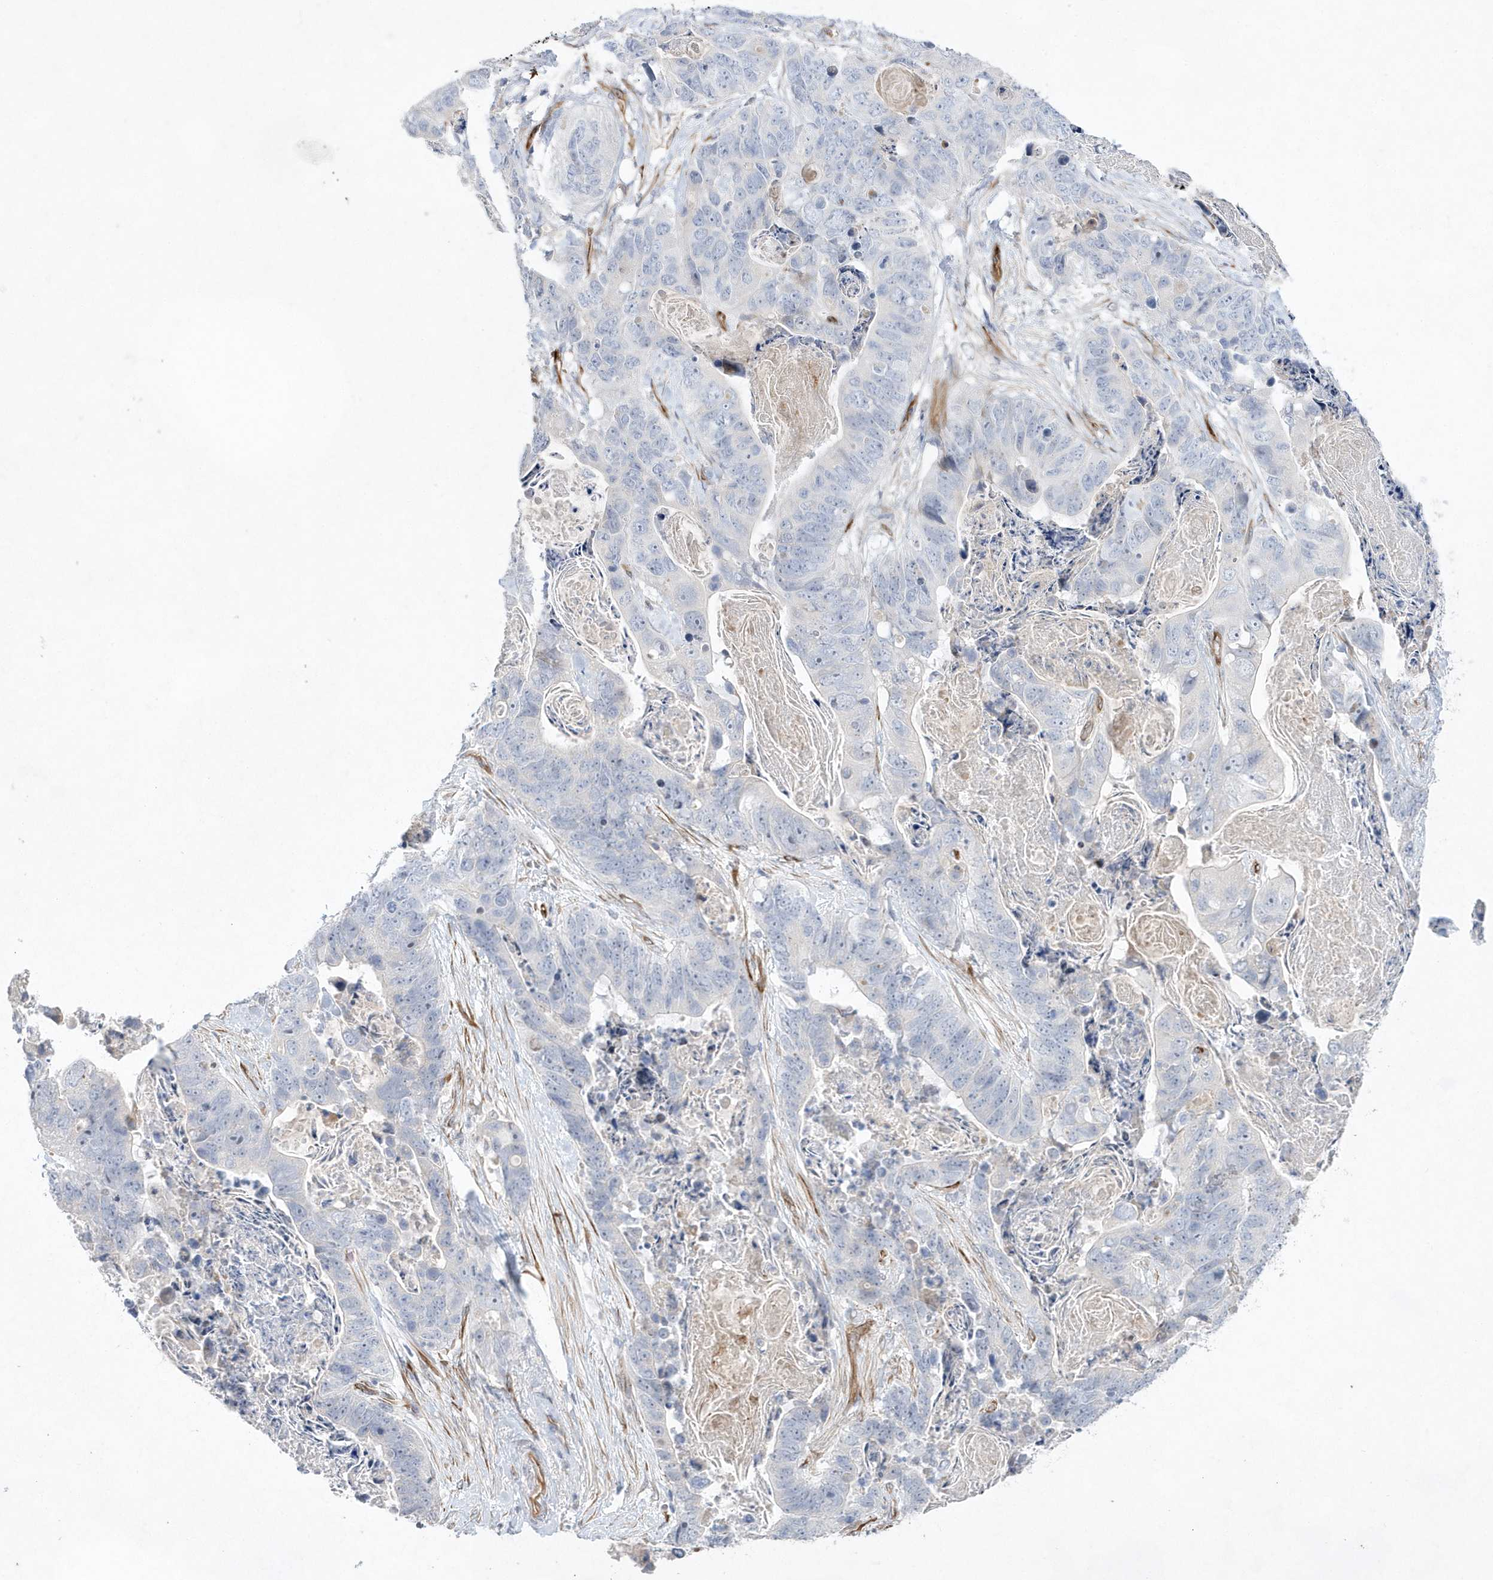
{"staining": {"intensity": "negative", "quantity": "none", "location": "none"}, "tissue": "stomach cancer", "cell_type": "Tumor cells", "image_type": "cancer", "snomed": [{"axis": "morphology", "description": "Adenocarcinoma, NOS"}, {"axis": "topography", "description": "Stomach"}], "caption": "Stomach adenocarcinoma was stained to show a protein in brown. There is no significant staining in tumor cells.", "gene": "TMEM132B", "patient": {"sex": "female", "age": 89}}